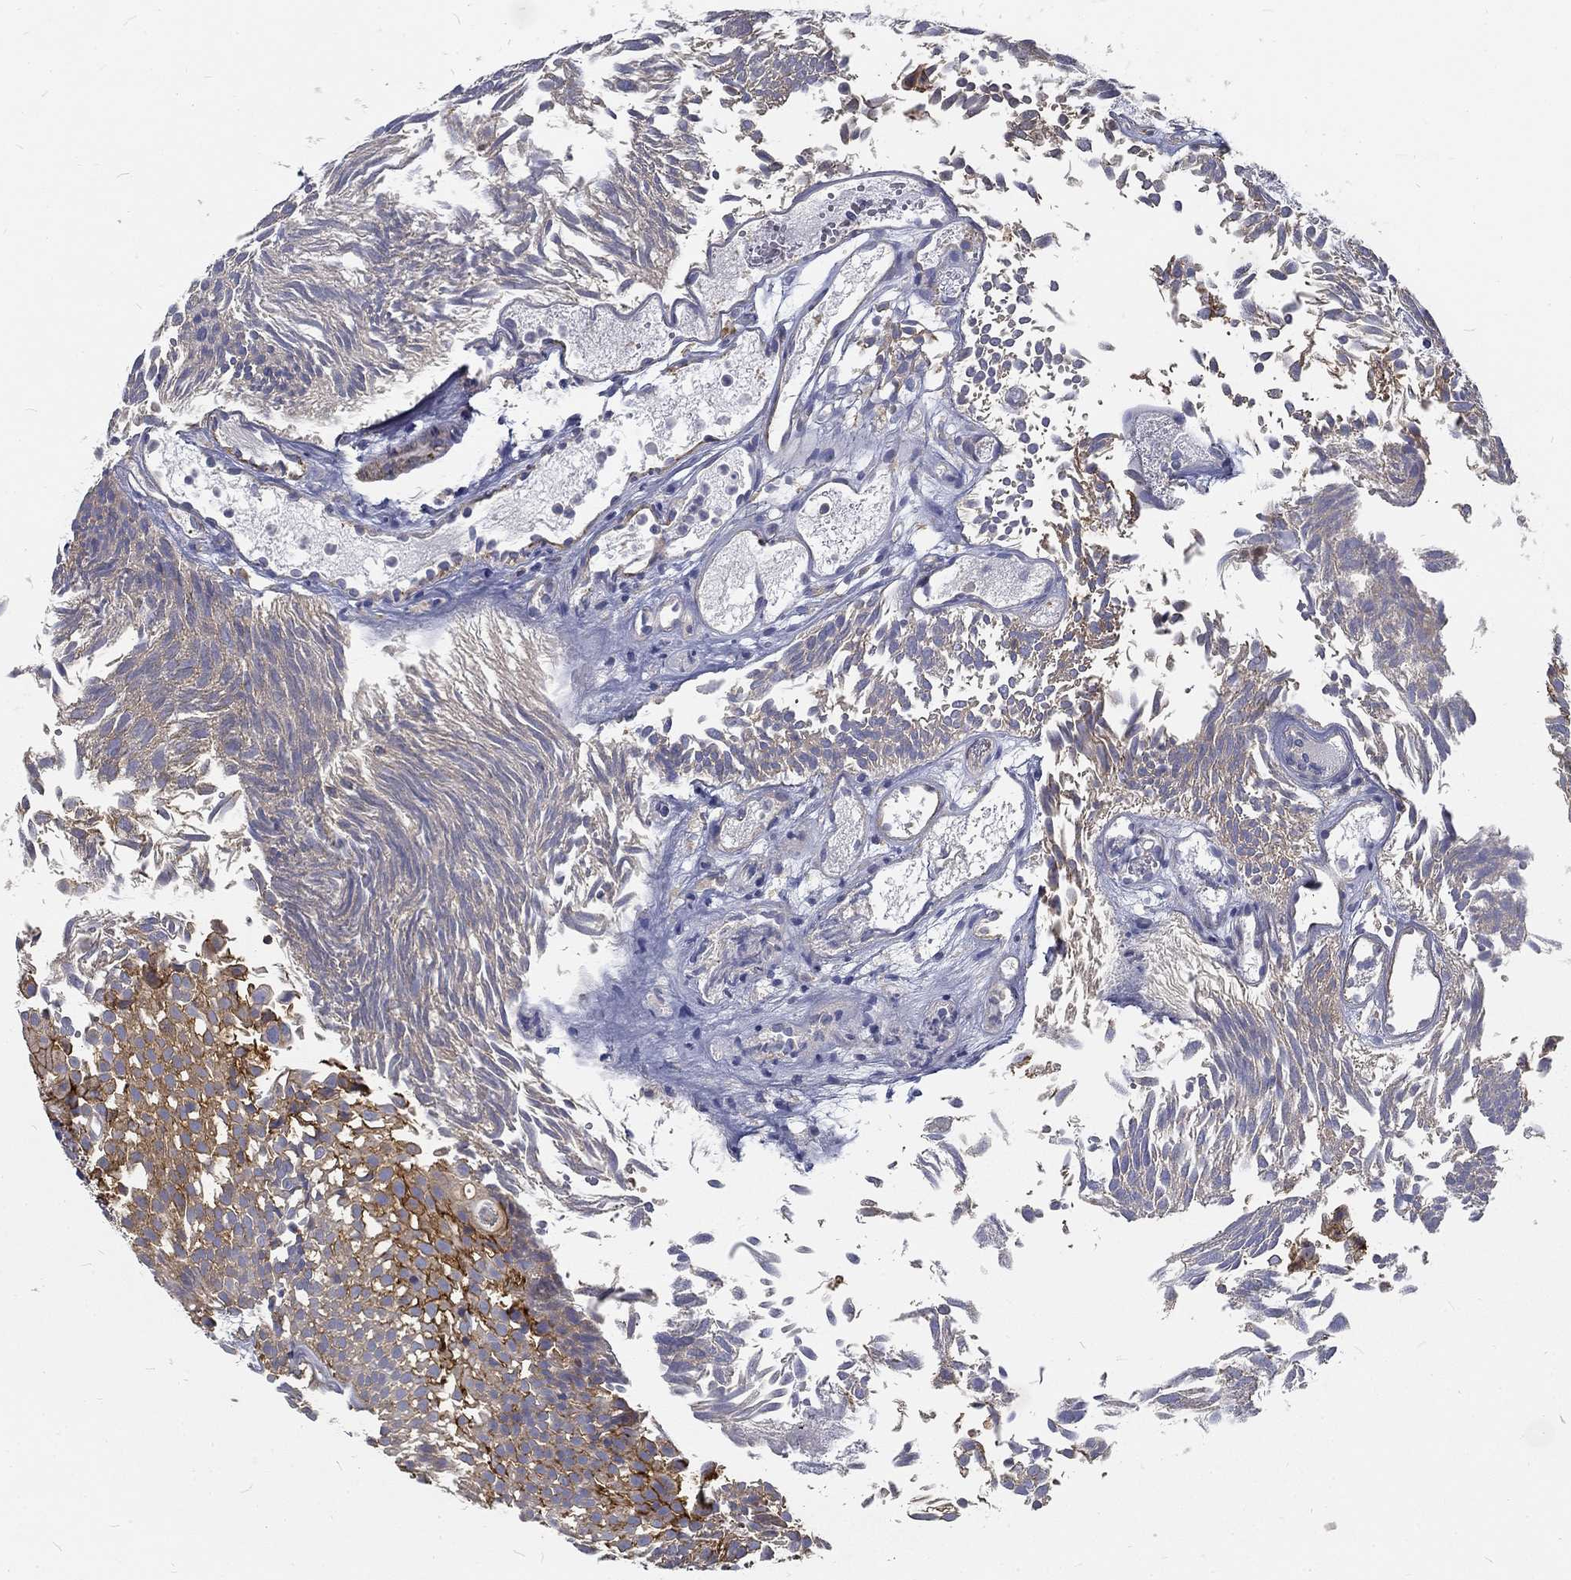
{"staining": {"intensity": "strong", "quantity": "<25%", "location": "cytoplasmic/membranous"}, "tissue": "urothelial cancer", "cell_type": "Tumor cells", "image_type": "cancer", "snomed": [{"axis": "morphology", "description": "Urothelial carcinoma, Low grade"}, {"axis": "topography", "description": "Urinary bladder"}], "caption": "Brown immunohistochemical staining in human urothelial carcinoma (low-grade) displays strong cytoplasmic/membranous expression in approximately <25% of tumor cells.", "gene": "MTMR11", "patient": {"sex": "male", "age": 52}}